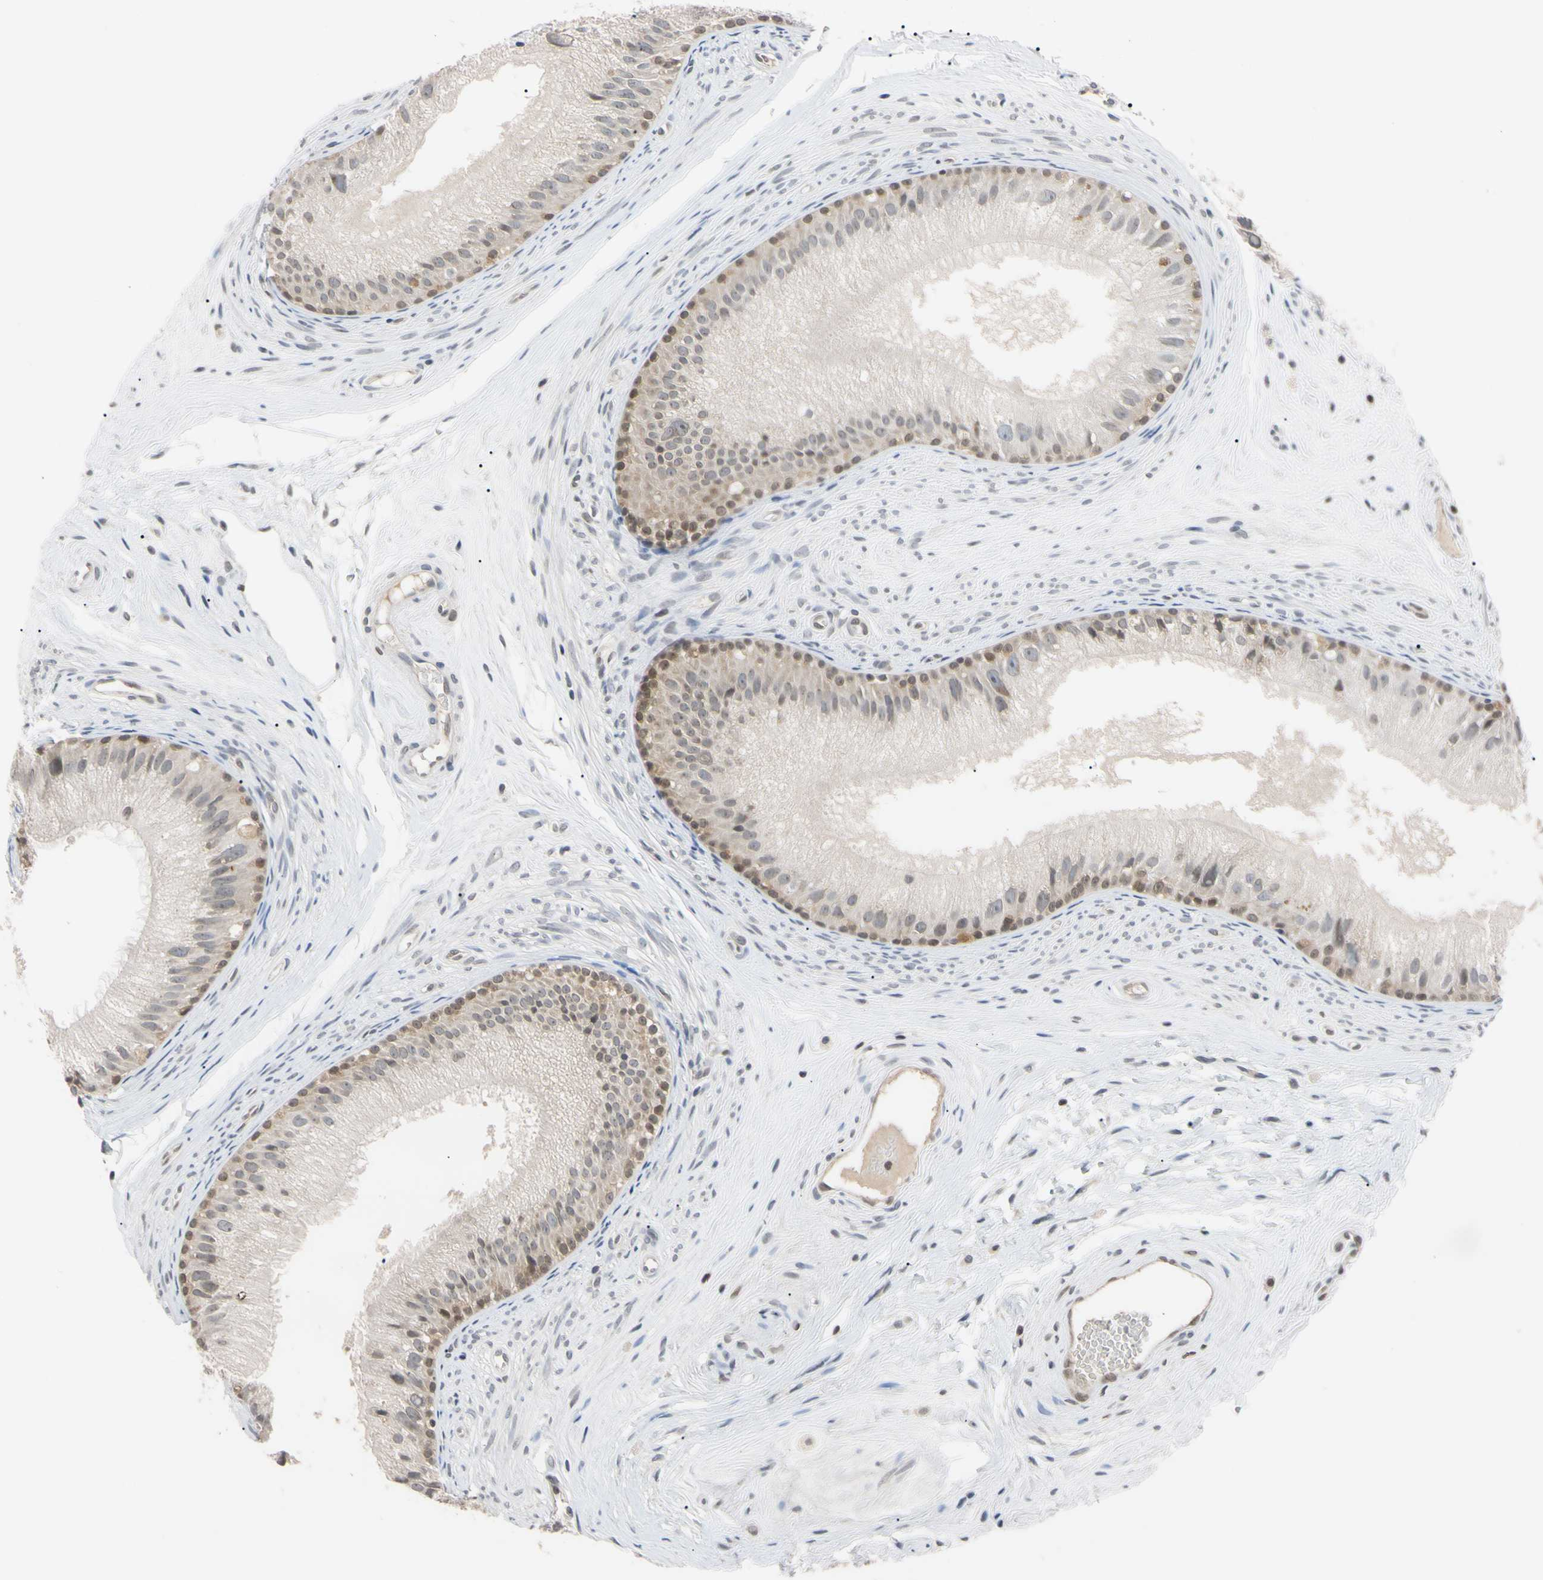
{"staining": {"intensity": "weak", "quantity": "25%-75%", "location": "cytoplasmic/membranous,nuclear"}, "tissue": "epididymis", "cell_type": "Glandular cells", "image_type": "normal", "snomed": [{"axis": "morphology", "description": "Normal tissue, NOS"}, {"axis": "topography", "description": "Epididymis"}], "caption": "A histopathology image of human epididymis stained for a protein shows weak cytoplasmic/membranous,nuclear brown staining in glandular cells. (Stains: DAB in brown, nuclei in blue, Microscopy: brightfield microscopy at high magnification).", "gene": "UBE2I", "patient": {"sex": "male", "age": 56}}